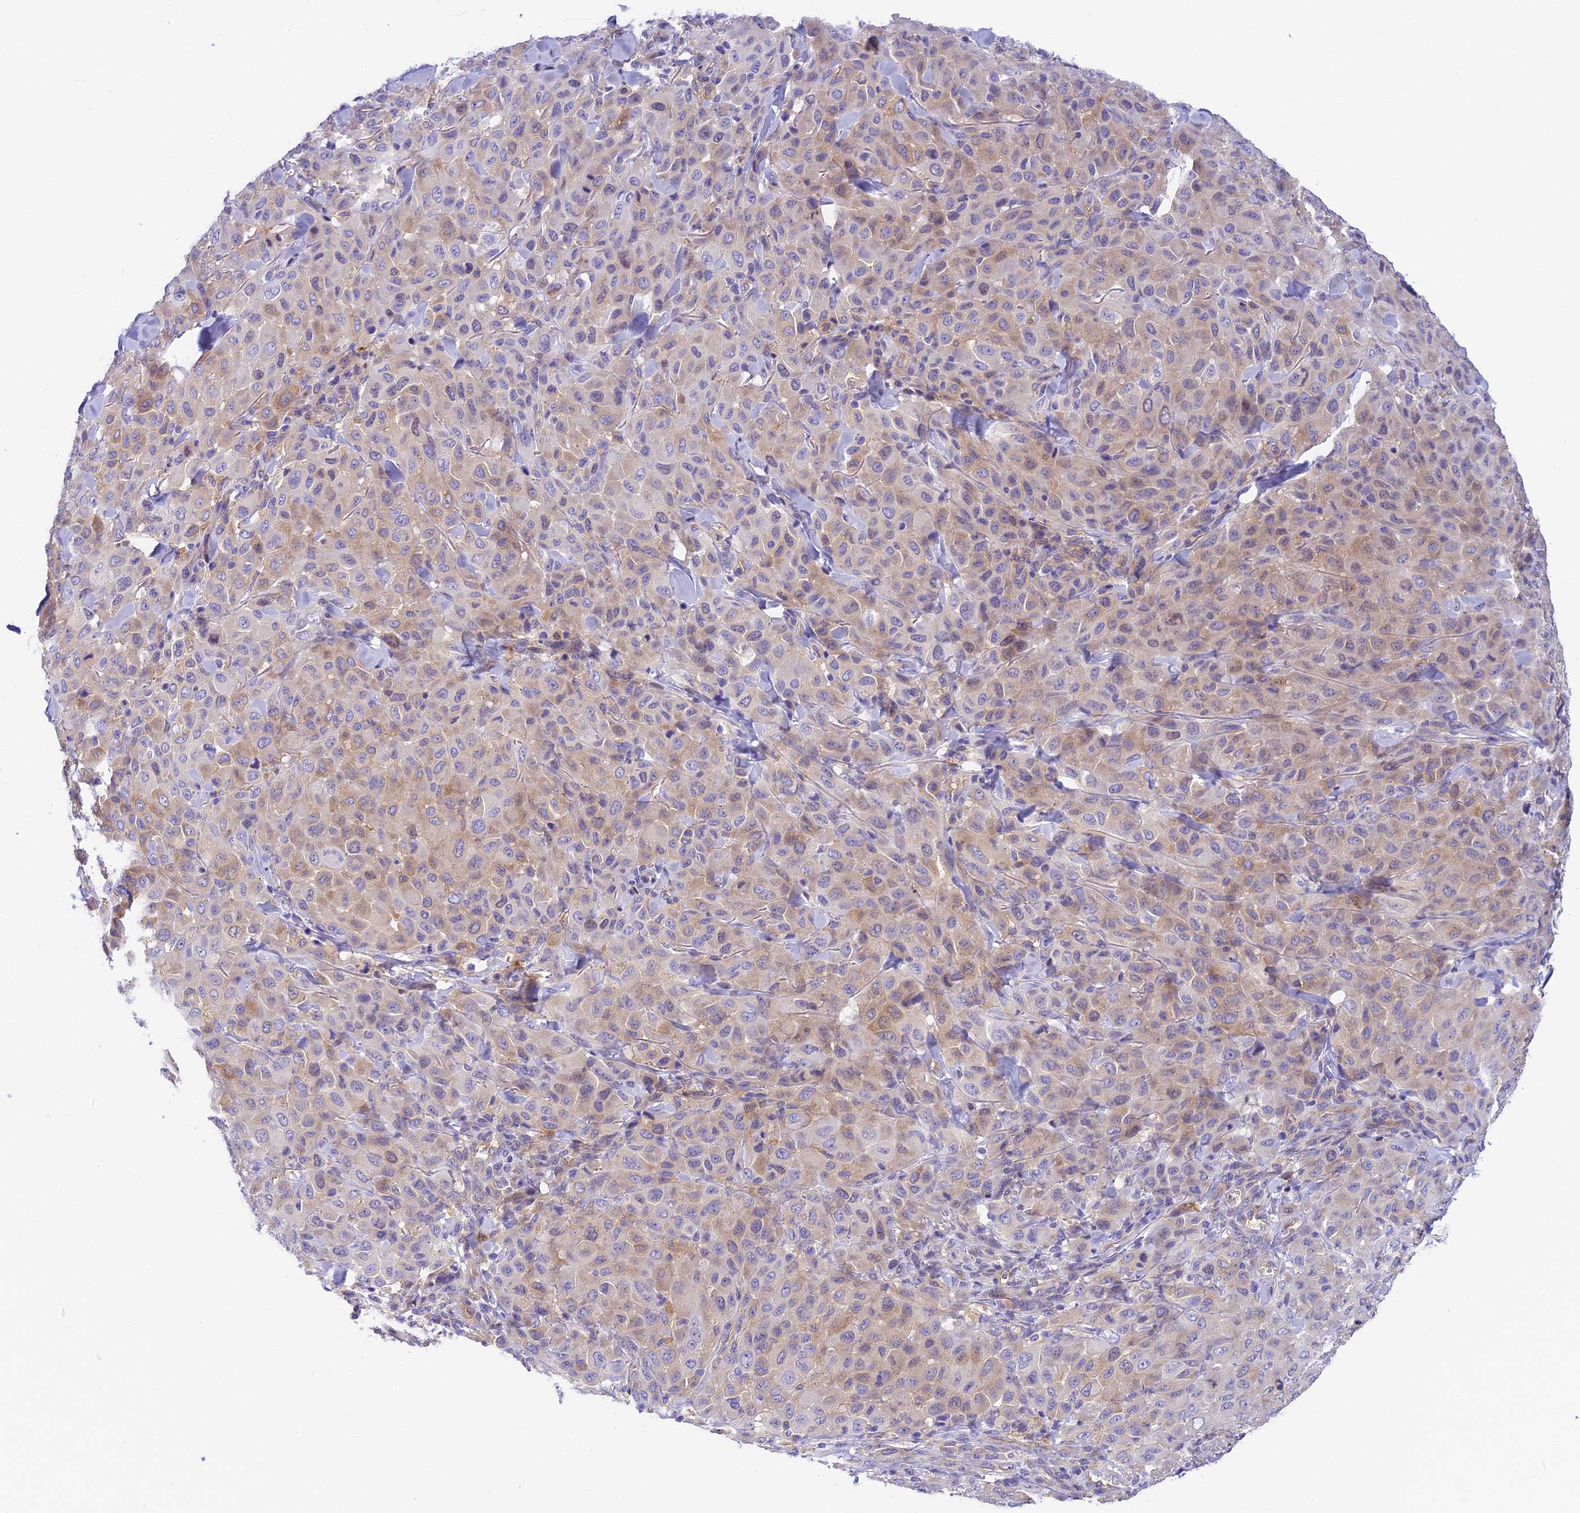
{"staining": {"intensity": "weak", "quantity": "<25%", "location": "cytoplasmic/membranous"}, "tissue": "melanoma", "cell_type": "Tumor cells", "image_type": "cancer", "snomed": [{"axis": "morphology", "description": "Malignant melanoma, Metastatic site"}, {"axis": "topography", "description": "Skin"}], "caption": "Human malignant melanoma (metastatic site) stained for a protein using immunohistochemistry (IHC) reveals no staining in tumor cells.", "gene": "HOMER3", "patient": {"sex": "female", "age": 81}}